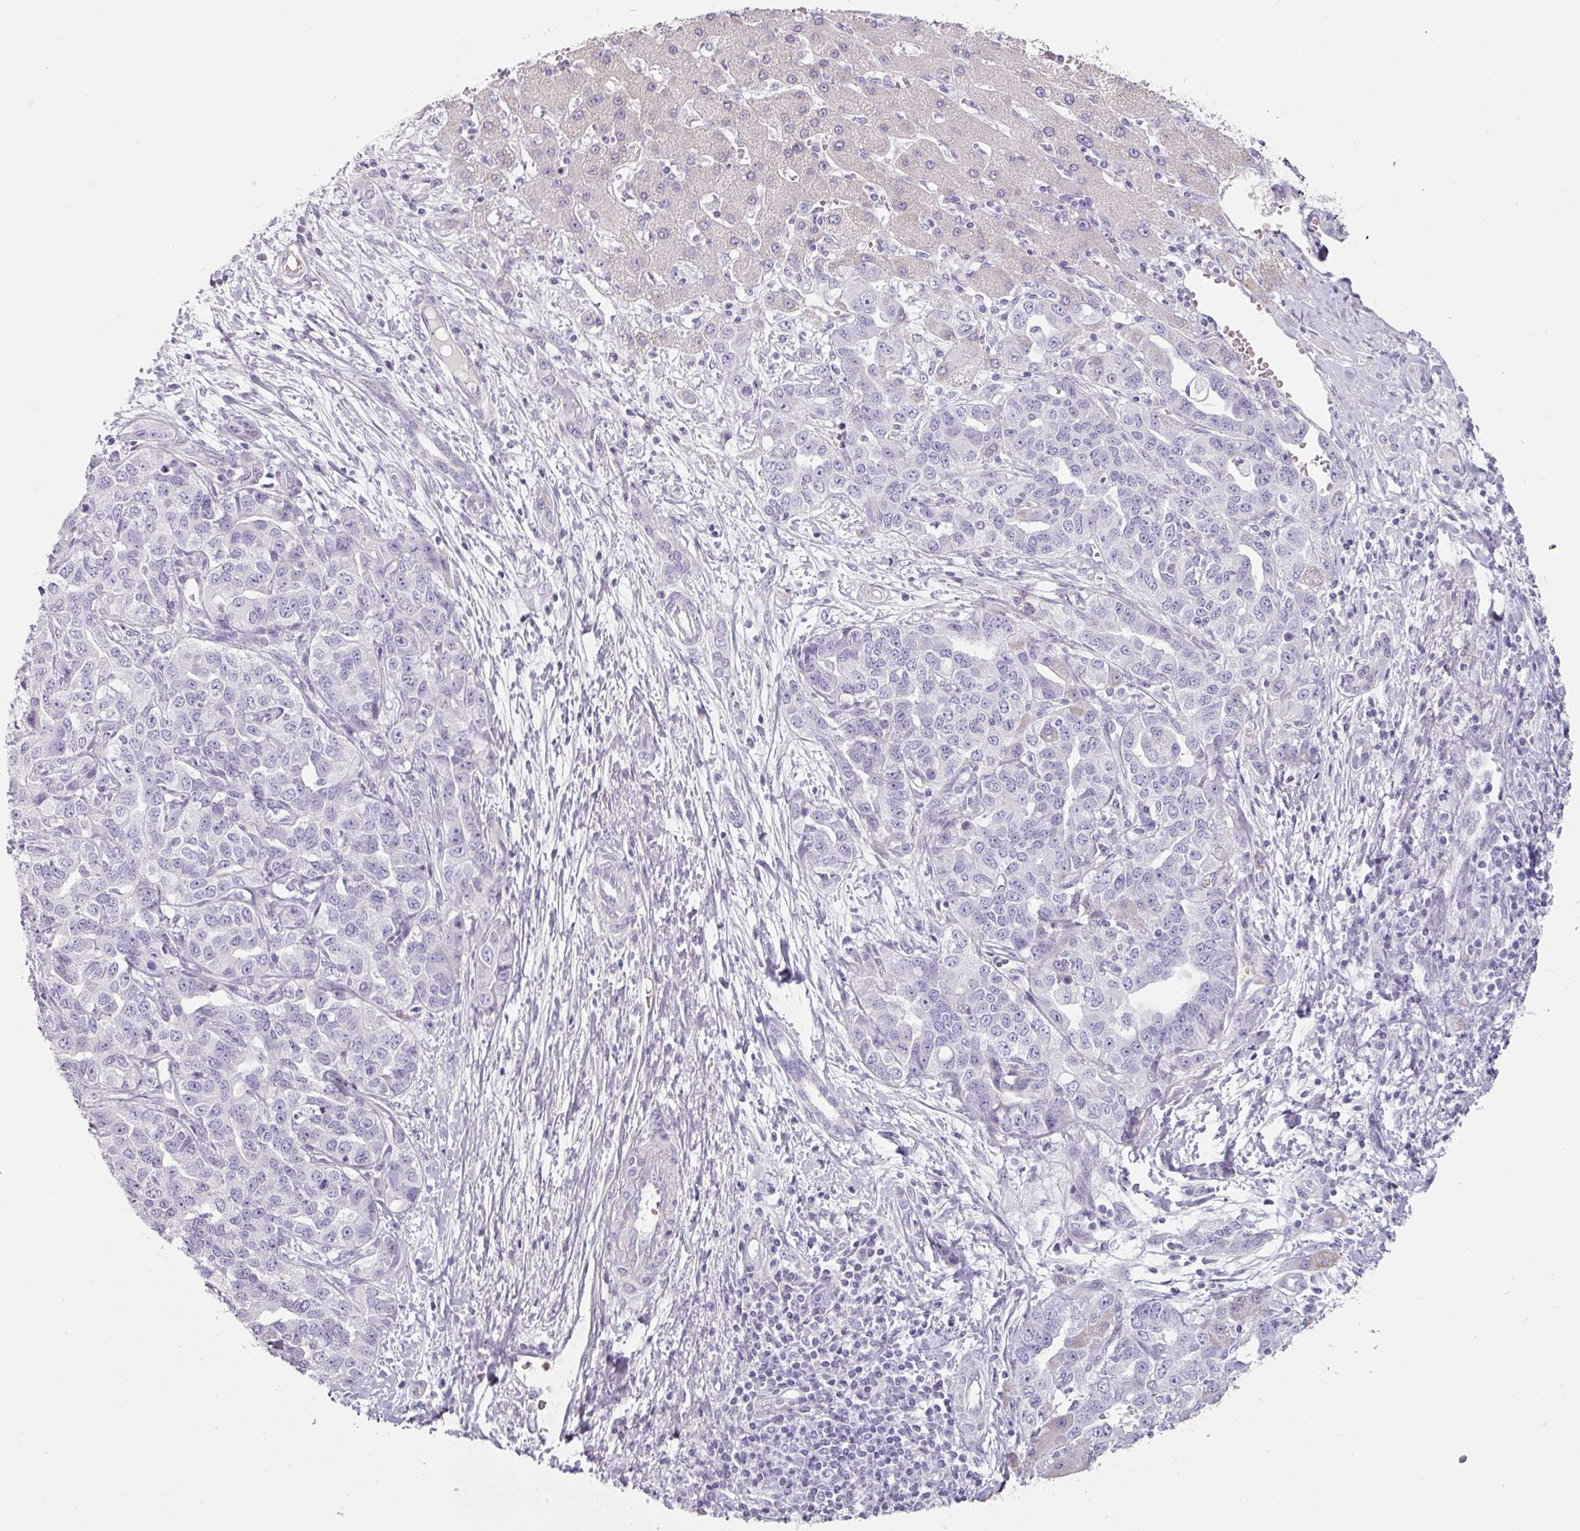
{"staining": {"intensity": "negative", "quantity": "none", "location": "none"}, "tissue": "liver cancer", "cell_type": "Tumor cells", "image_type": "cancer", "snomed": [{"axis": "morphology", "description": "Cholangiocarcinoma"}, {"axis": "topography", "description": "Liver"}], "caption": "High power microscopy micrograph of an IHC micrograph of liver cholangiocarcinoma, revealing no significant staining in tumor cells.", "gene": "CLCA1", "patient": {"sex": "male", "age": 59}}